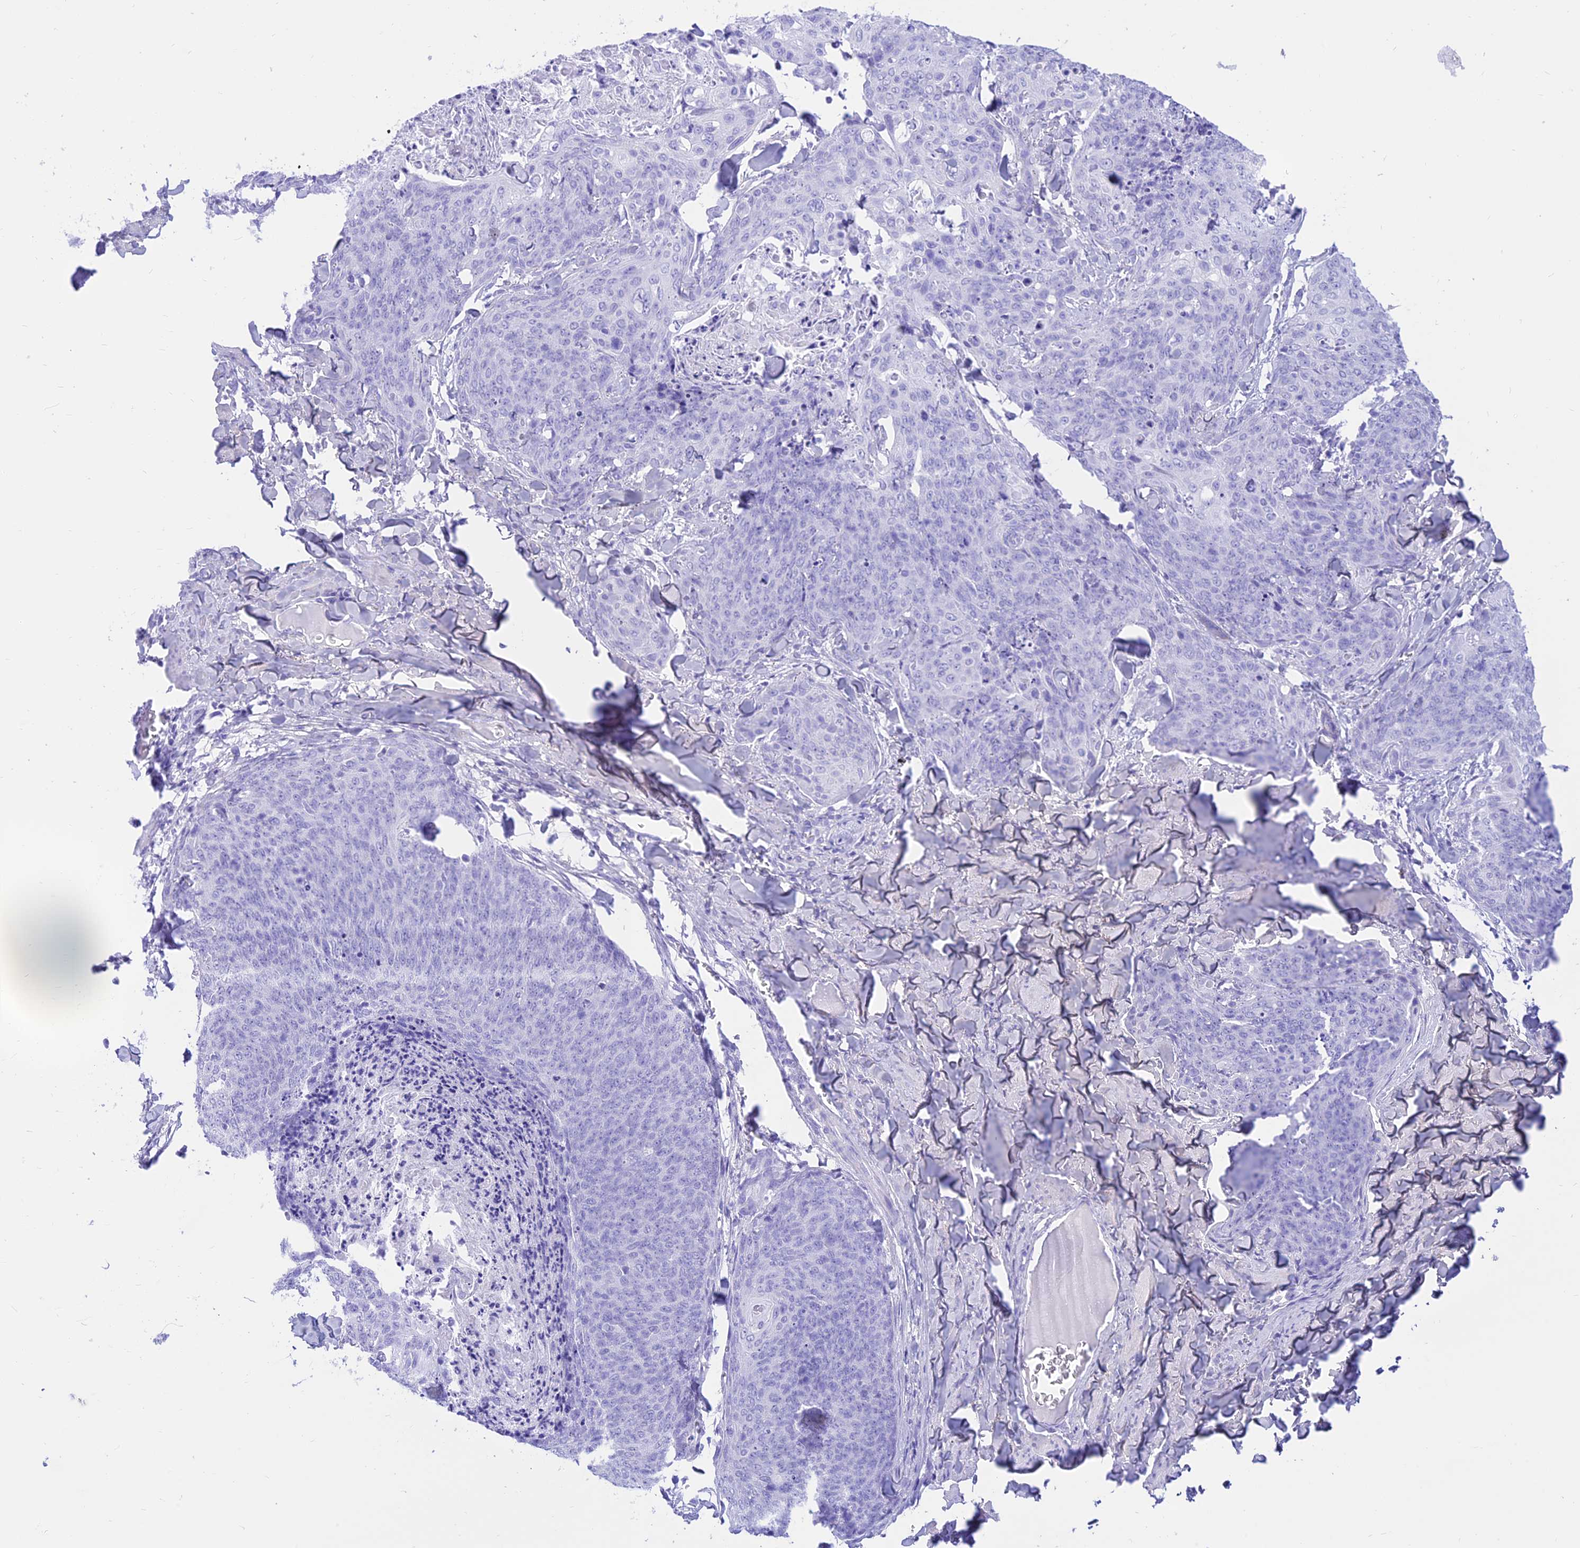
{"staining": {"intensity": "negative", "quantity": "none", "location": "none"}, "tissue": "skin cancer", "cell_type": "Tumor cells", "image_type": "cancer", "snomed": [{"axis": "morphology", "description": "Squamous cell carcinoma, NOS"}, {"axis": "topography", "description": "Skin"}, {"axis": "topography", "description": "Vulva"}], "caption": "Human skin squamous cell carcinoma stained for a protein using immunohistochemistry (IHC) demonstrates no expression in tumor cells.", "gene": "PRNP", "patient": {"sex": "female", "age": 85}}